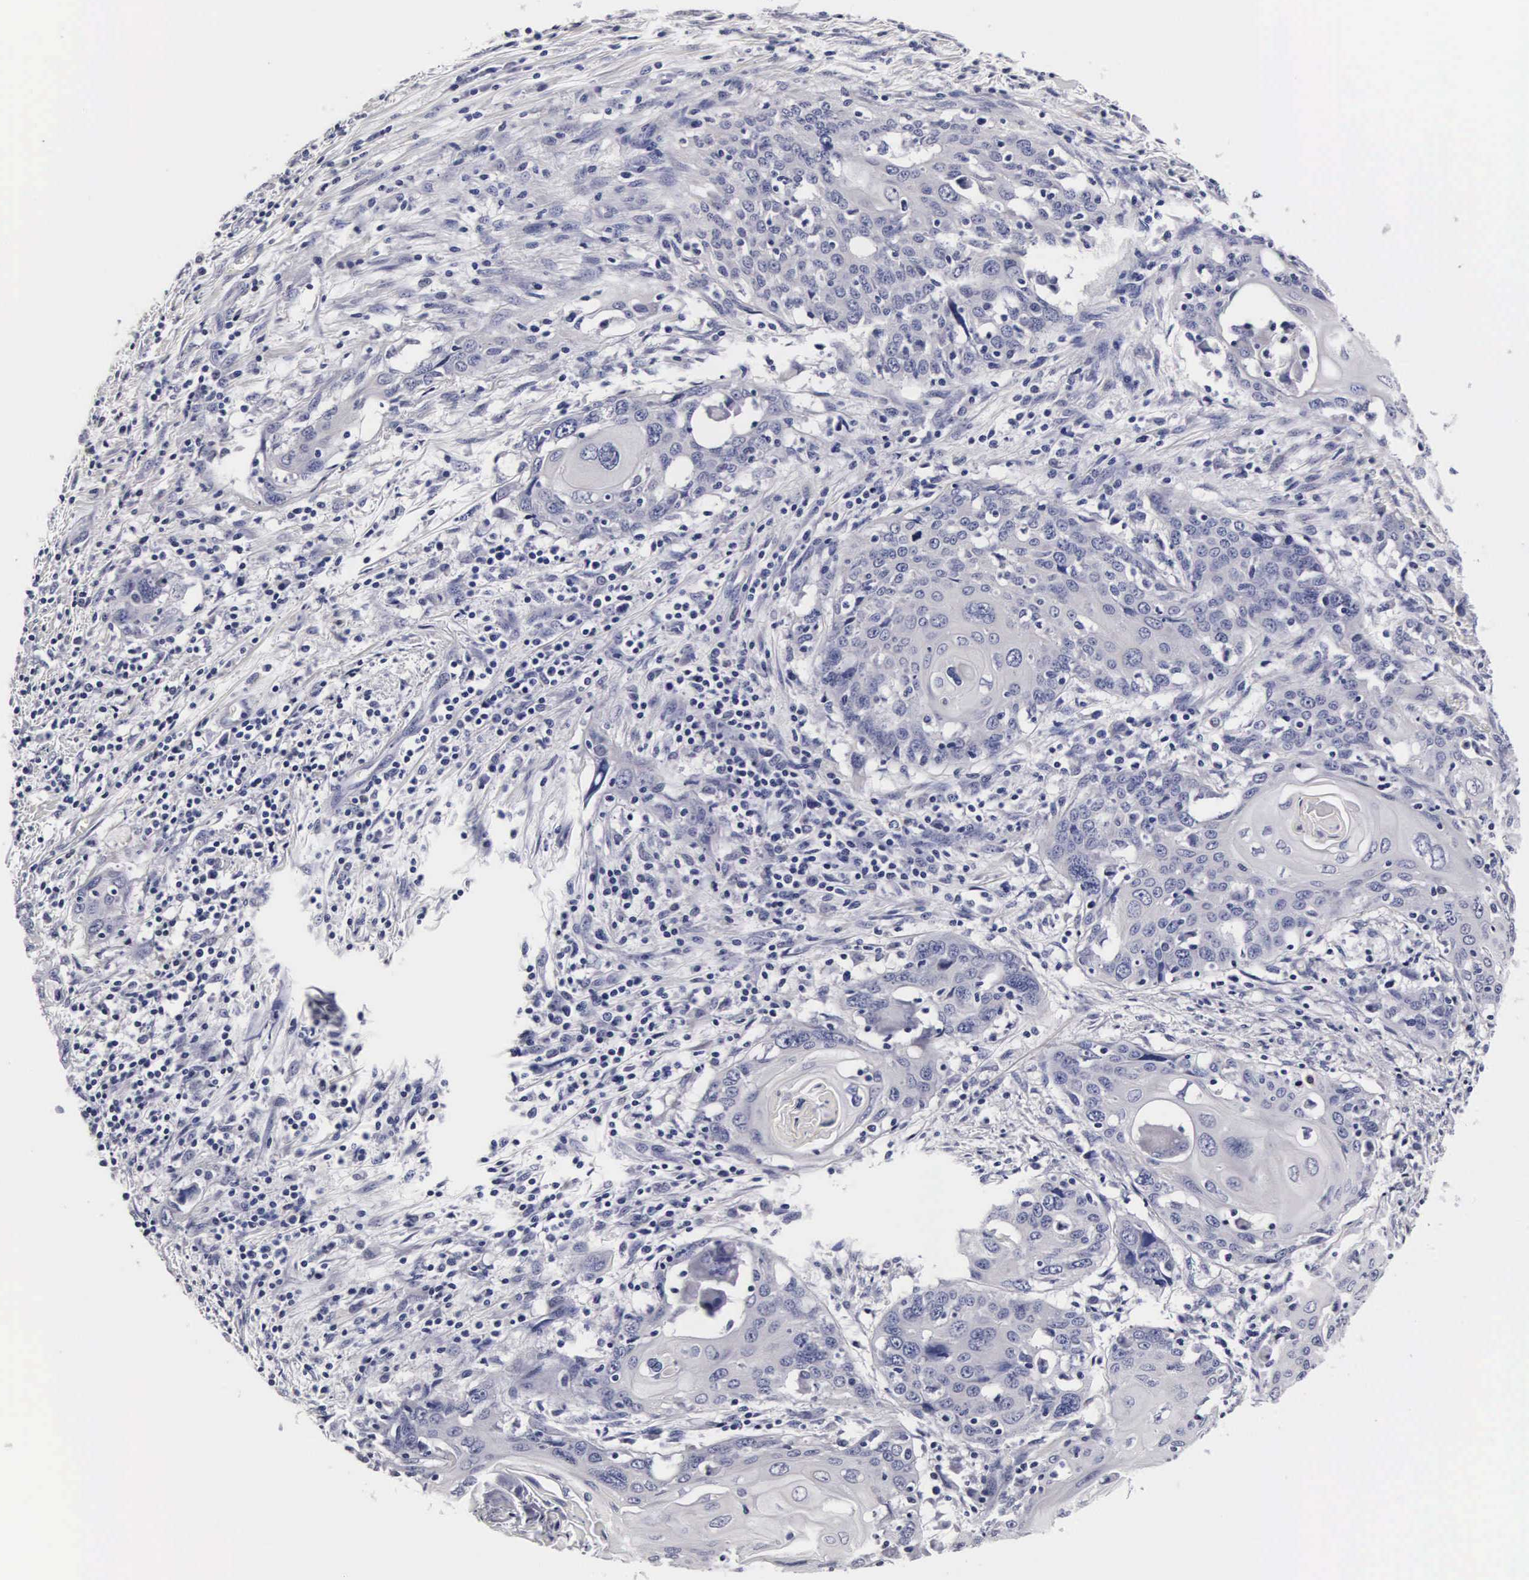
{"staining": {"intensity": "negative", "quantity": "none", "location": "none"}, "tissue": "cervical cancer", "cell_type": "Tumor cells", "image_type": "cancer", "snomed": [{"axis": "morphology", "description": "Squamous cell carcinoma, NOS"}, {"axis": "topography", "description": "Cervix"}], "caption": "Tumor cells show no significant protein expression in squamous cell carcinoma (cervical).", "gene": "RNASE6", "patient": {"sex": "female", "age": 54}}